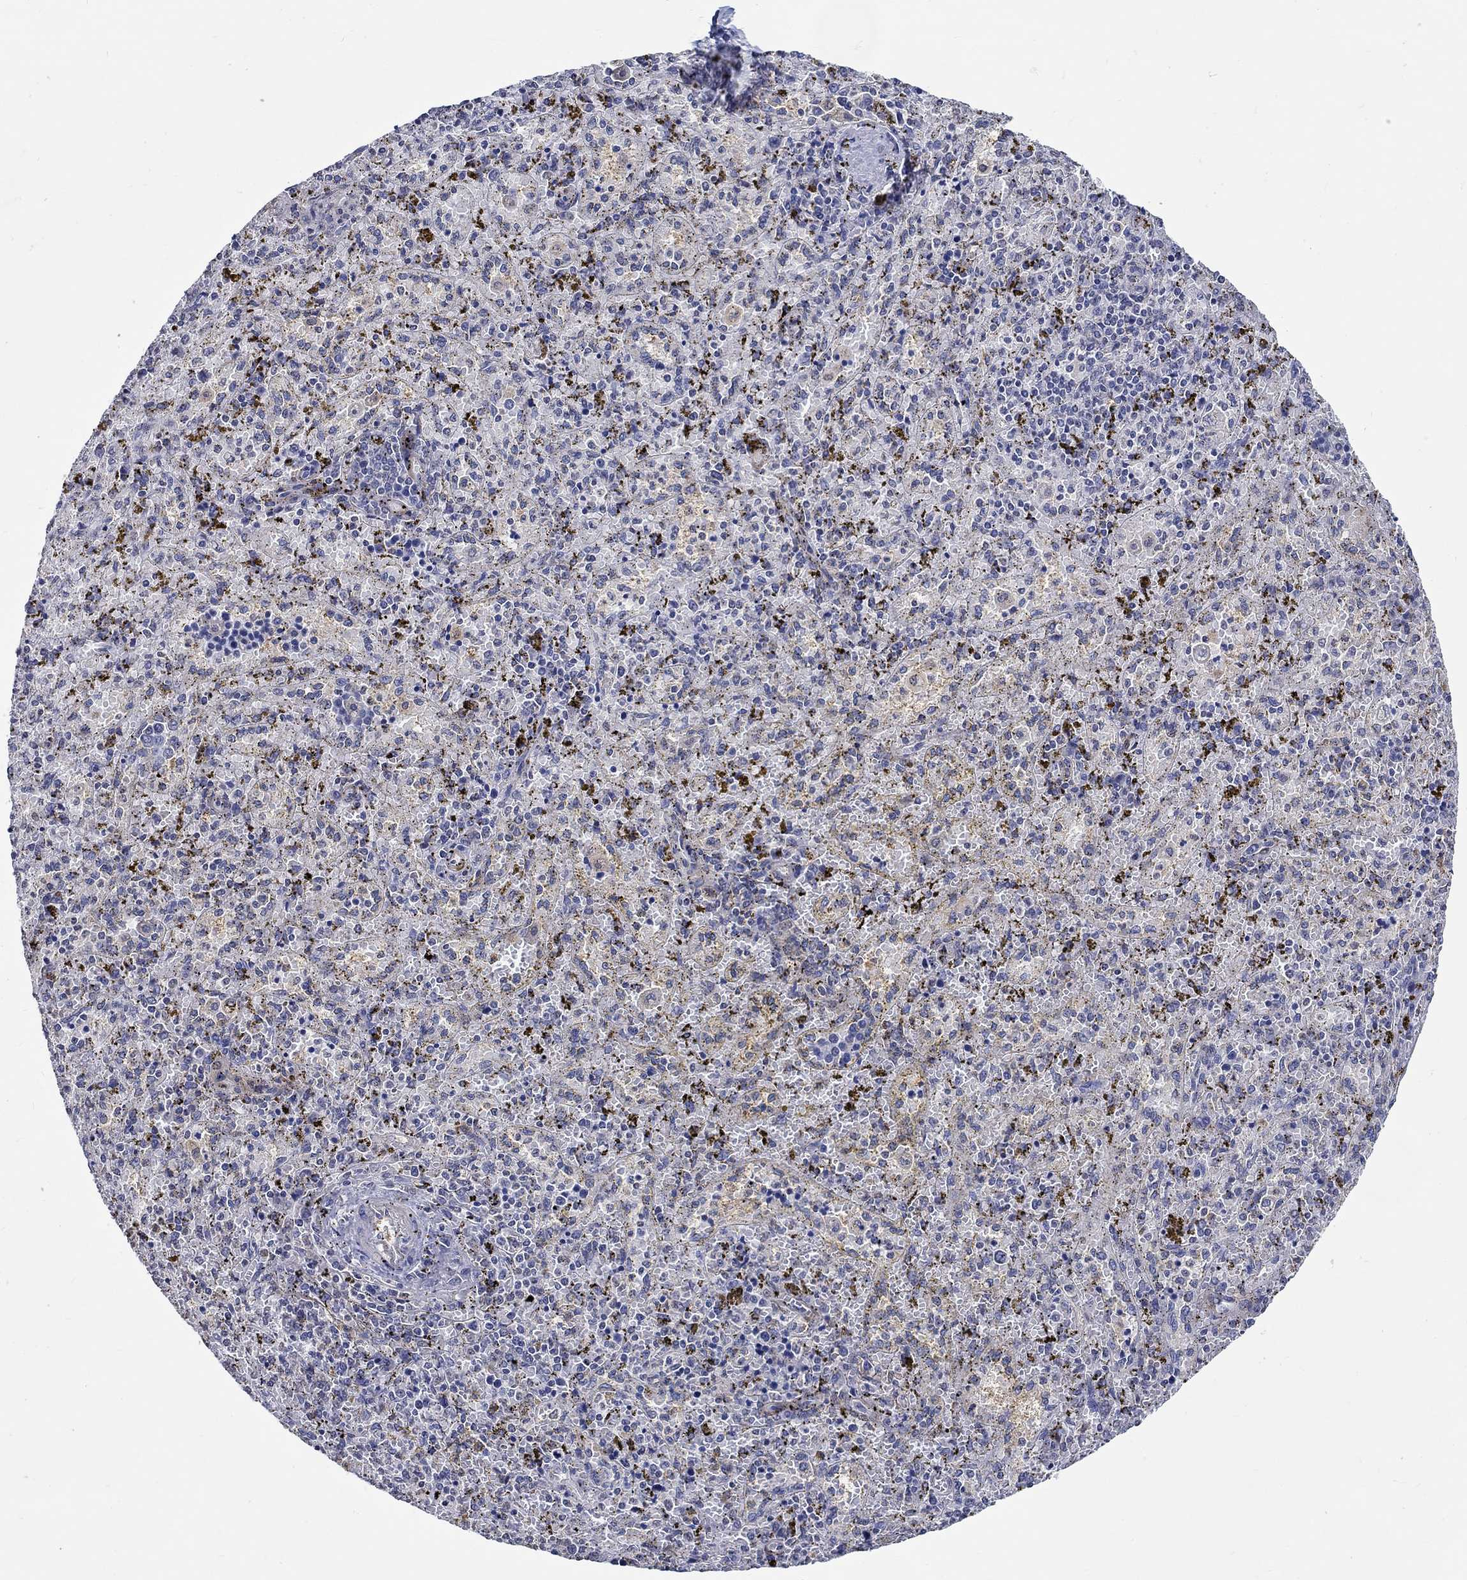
{"staining": {"intensity": "weak", "quantity": "<25%", "location": "cytoplasmic/membranous"}, "tissue": "spleen", "cell_type": "Cells in red pulp", "image_type": "normal", "snomed": [{"axis": "morphology", "description": "Normal tissue, NOS"}, {"axis": "topography", "description": "Spleen"}], "caption": "The IHC micrograph has no significant positivity in cells in red pulp of spleen. (Stains: DAB (3,3'-diaminobenzidine) IHC with hematoxylin counter stain, Microscopy: brightfield microscopy at high magnification).", "gene": "PDE1B", "patient": {"sex": "female", "age": 50}}